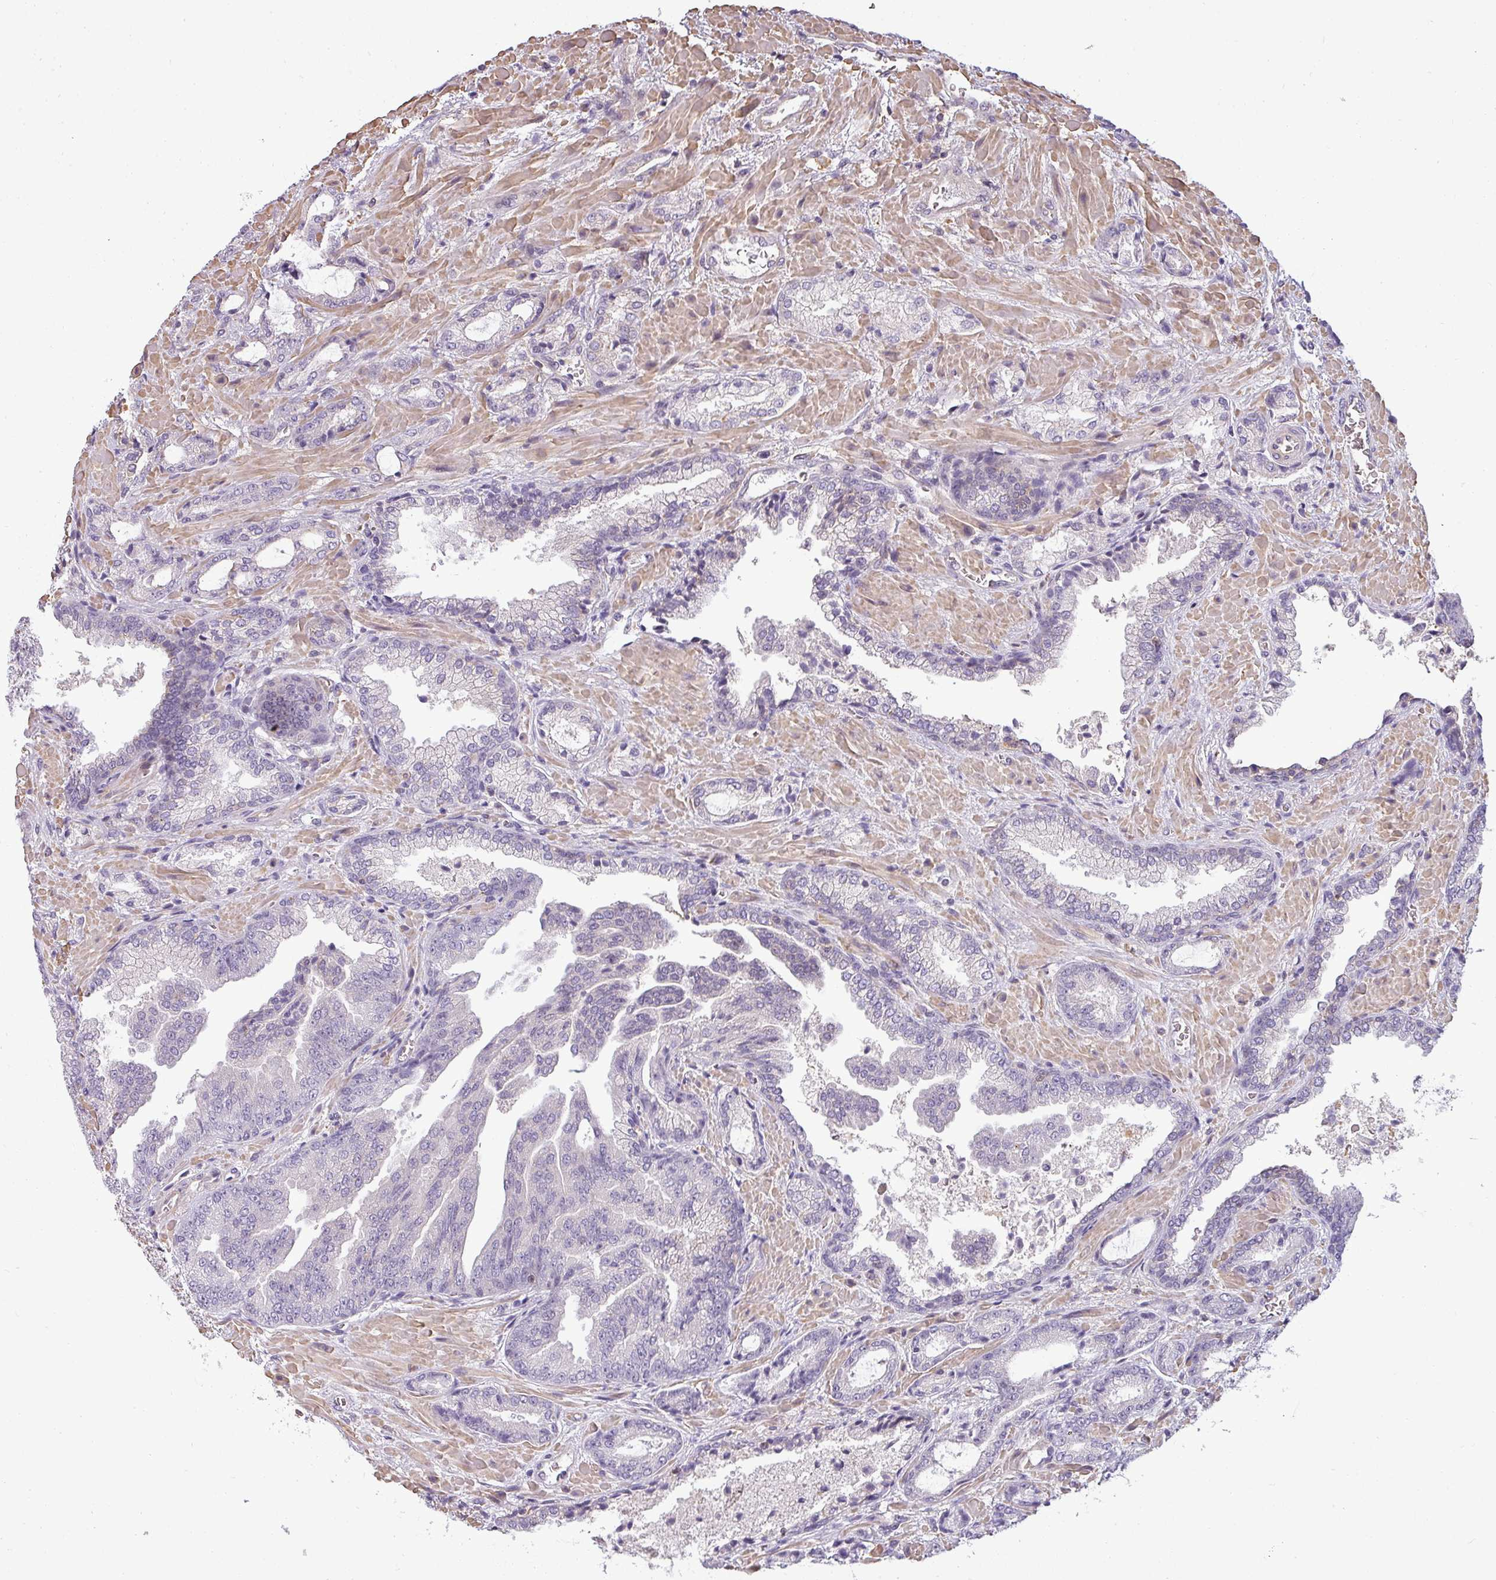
{"staining": {"intensity": "negative", "quantity": "none", "location": "none"}, "tissue": "prostate cancer", "cell_type": "Tumor cells", "image_type": "cancer", "snomed": [{"axis": "morphology", "description": "Adenocarcinoma, High grade"}, {"axis": "topography", "description": "Prostate"}], "caption": "Immunohistochemistry (IHC) micrograph of neoplastic tissue: high-grade adenocarcinoma (prostate) stained with DAB (3,3'-diaminobenzidine) reveals no significant protein expression in tumor cells.", "gene": "ZNF835", "patient": {"sex": "male", "age": 68}}